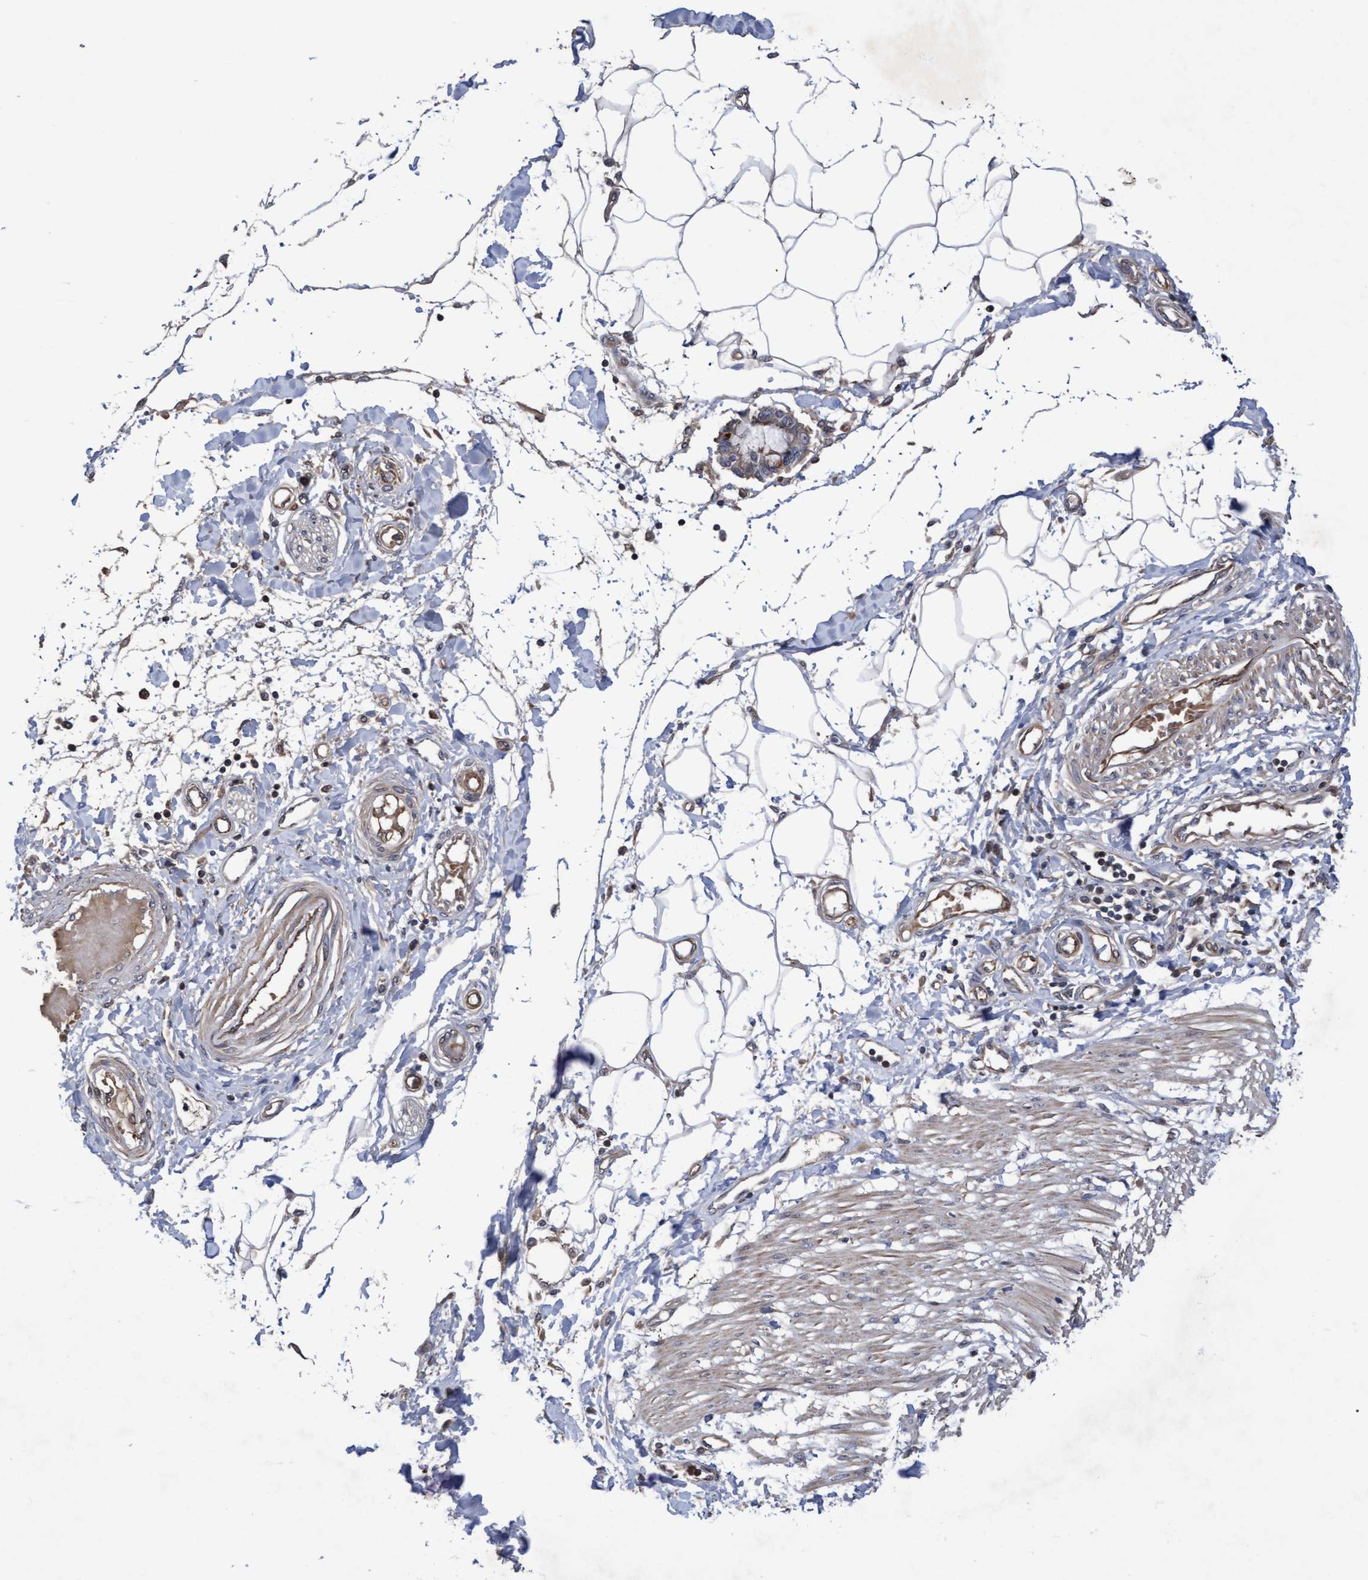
{"staining": {"intensity": "weak", "quantity": ">75%", "location": "cytoplasmic/membranous"}, "tissue": "adipose tissue", "cell_type": "Adipocytes", "image_type": "normal", "snomed": [{"axis": "morphology", "description": "Normal tissue, NOS"}, {"axis": "morphology", "description": "Adenocarcinoma, NOS"}, {"axis": "topography", "description": "Colon"}, {"axis": "topography", "description": "Peripheral nerve tissue"}], "caption": "Benign adipose tissue exhibits weak cytoplasmic/membranous expression in approximately >75% of adipocytes (DAB IHC with brightfield microscopy, high magnification)..", "gene": "COBL", "patient": {"sex": "male", "age": 14}}